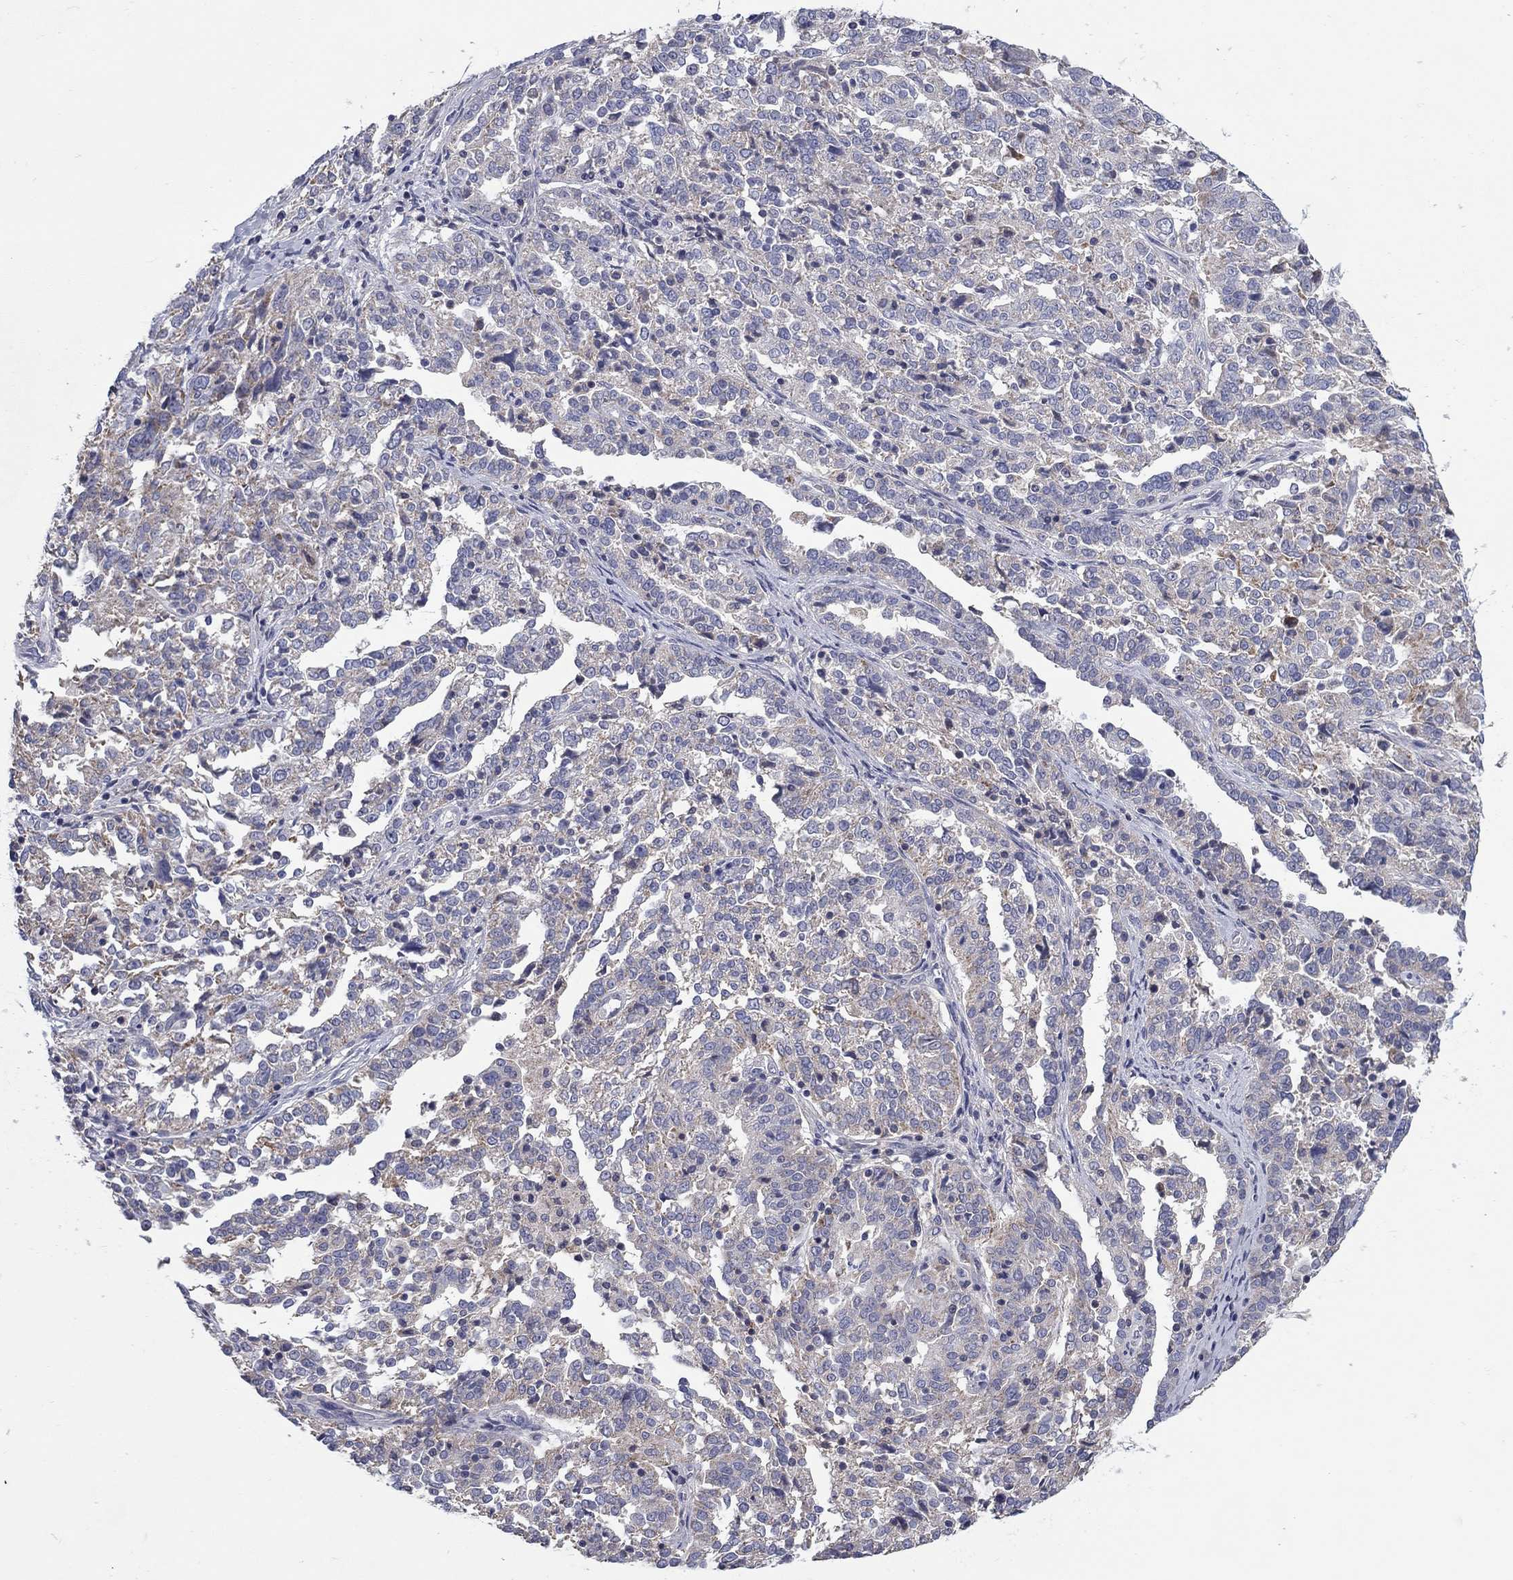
{"staining": {"intensity": "negative", "quantity": "none", "location": "none"}, "tissue": "ovarian cancer", "cell_type": "Tumor cells", "image_type": "cancer", "snomed": [{"axis": "morphology", "description": "Cystadenocarcinoma, serous, NOS"}, {"axis": "topography", "description": "Ovary"}], "caption": "Micrograph shows no significant protein positivity in tumor cells of ovarian cancer.", "gene": "FRK", "patient": {"sex": "female", "age": 67}}